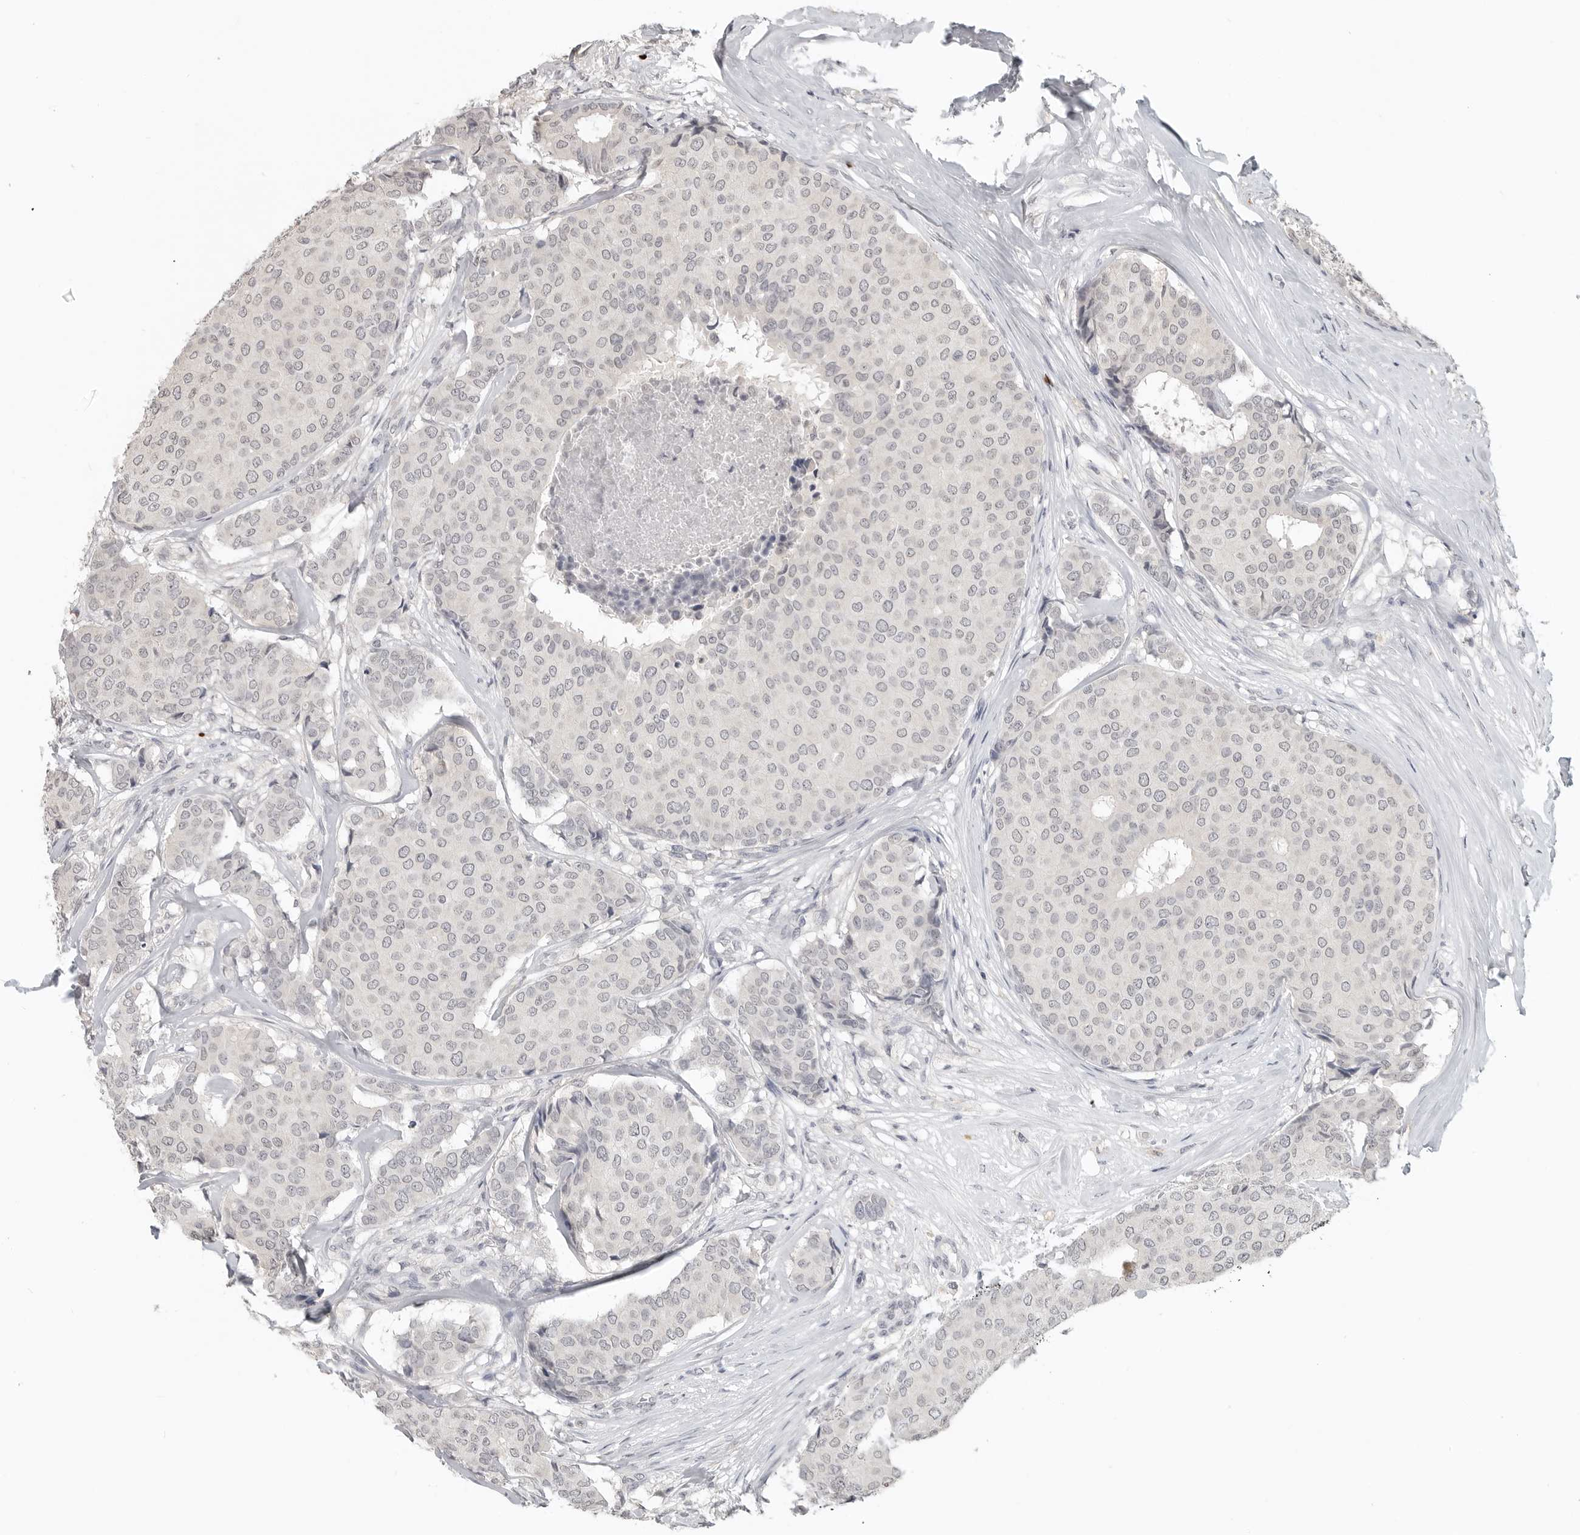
{"staining": {"intensity": "negative", "quantity": "none", "location": "none"}, "tissue": "breast cancer", "cell_type": "Tumor cells", "image_type": "cancer", "snomed": [{"axis": "morphology", "description": "Duct carcinoma"}, {"axis": "topography", "description": "Breast"}], "caption": "Immunohistochemistry (IHC) of breast cancer demonstrates no staining in tumor cells.", "gene": "FOXP3", "patient": {"sex": "female", "age": 75}}